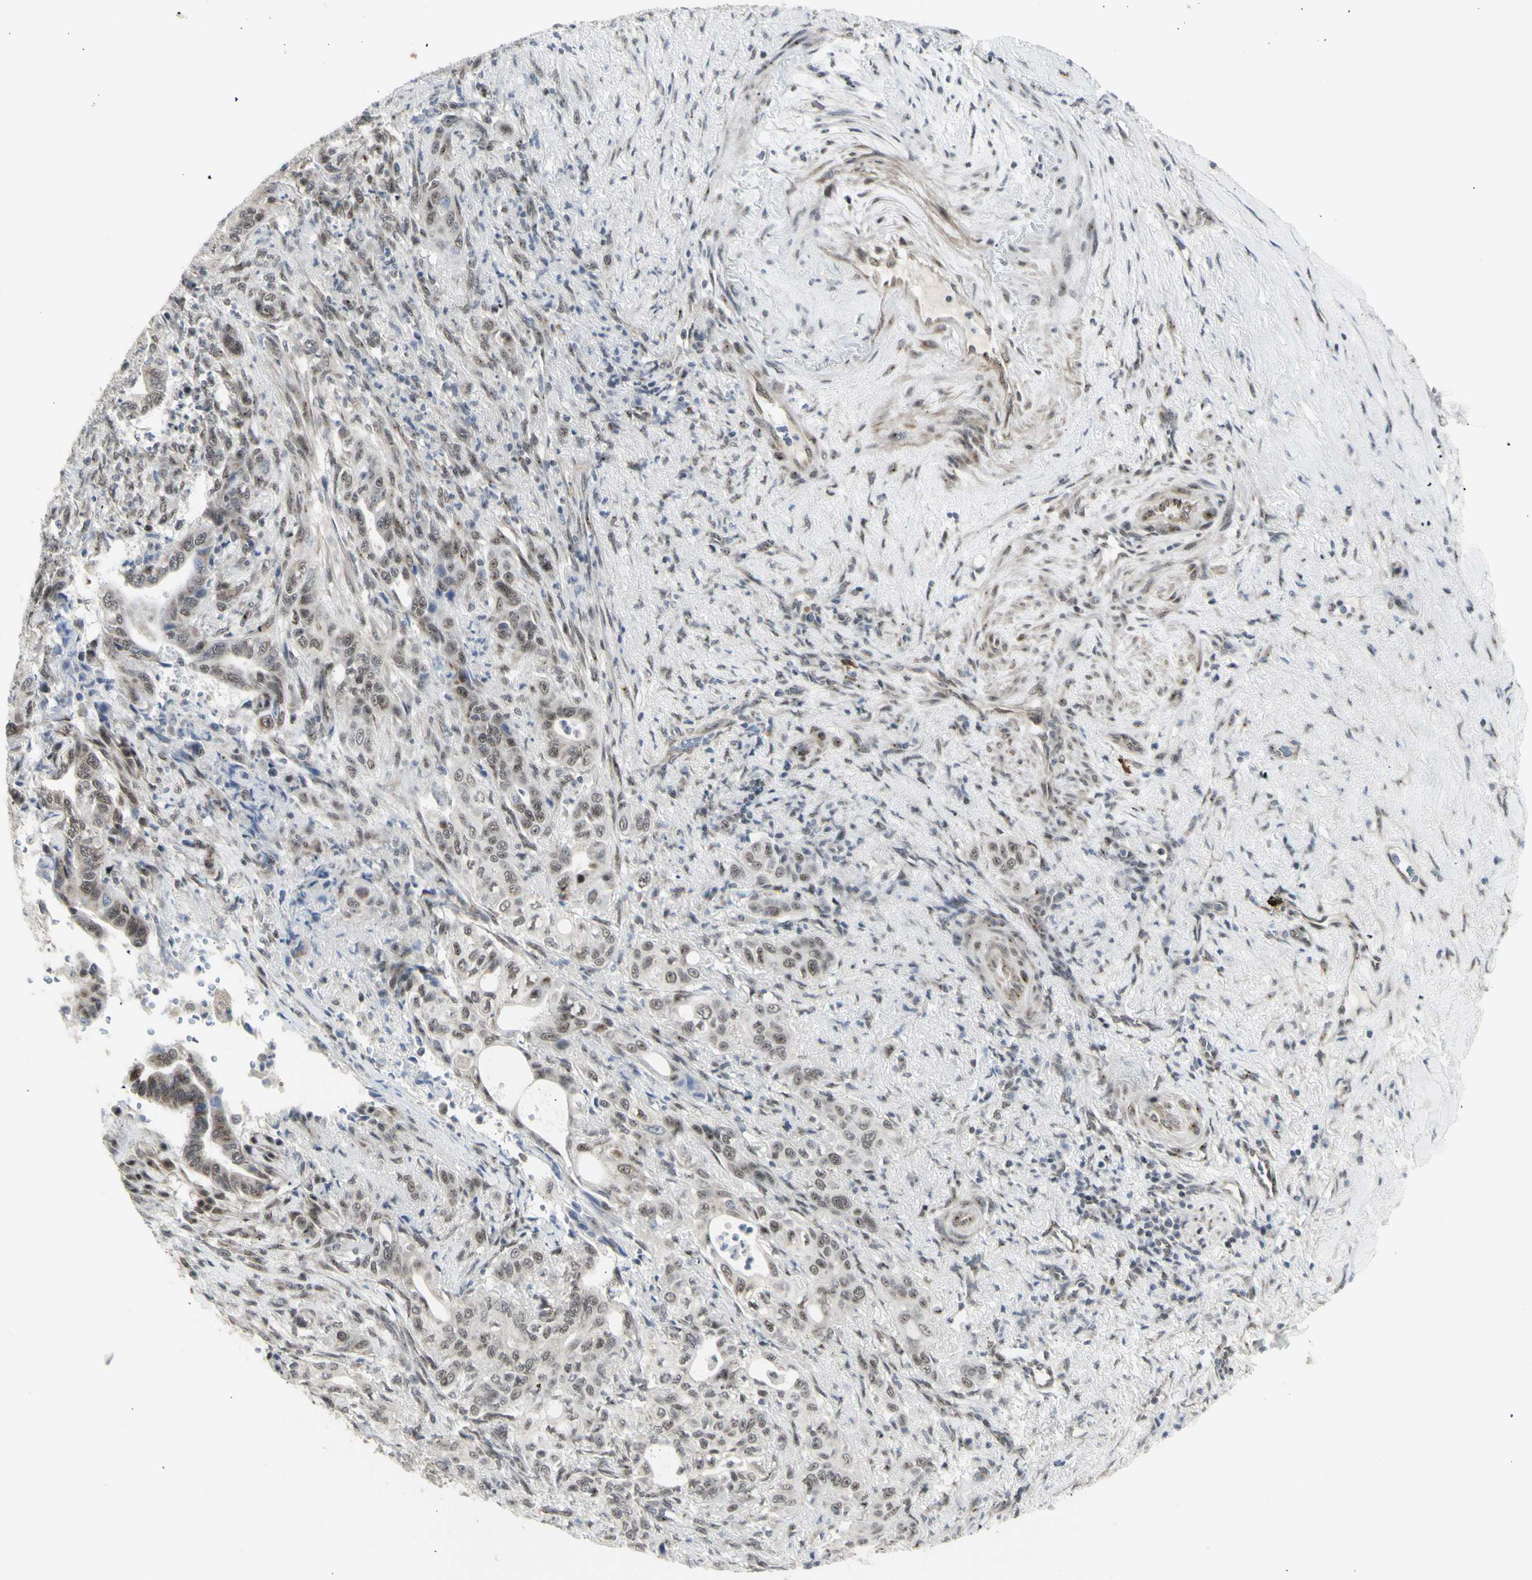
{"staining": {"intensity": "weak", "quantity": ">75%", "location": "nuclear"}, "tissue": "liver cancer", "cell_type": "Tumor cells", "image_type": "cancer", "snomed": [{"axis": "morphology", "description": "Cholangiocarcinoma"}, {"axis": "topography", "description": "Liver"}], "caption": "Human liver cancer (cholangiocarcinoma) stained with a protein marker shows weak staining in tumor cells.", "gene": "DHRS7B", "patient": {"sex": "female", "age": 67}}